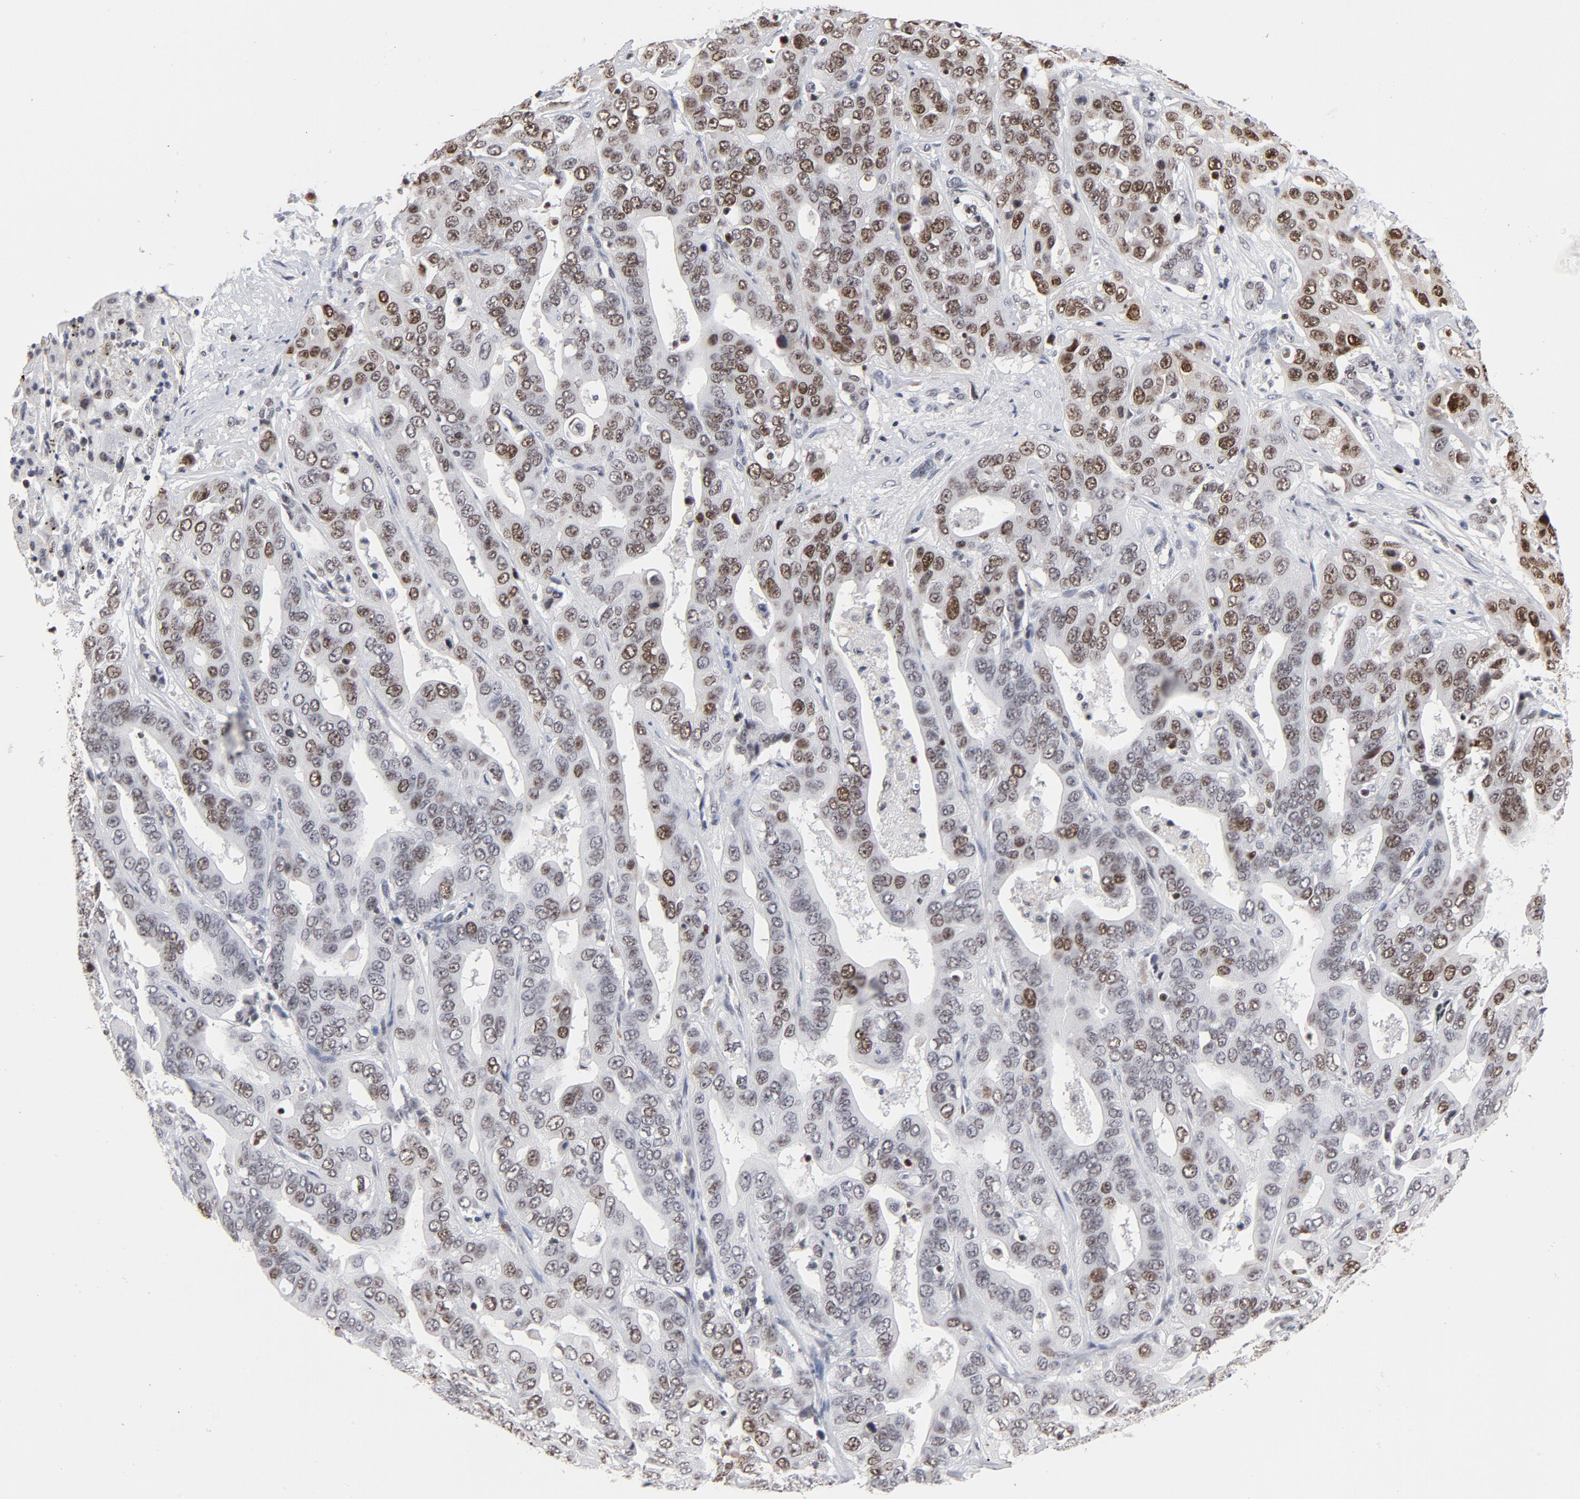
{"staining": {"intensity": "moderate", "quantity": "<25%", "location": "nuclear"}, "tissue": "liver cancer", "cell_type": "Tumor cells", "image_type": "cancer", "snomed": [{"axis": "morphology", "description": "Cholangiocarcinoma"}, {"axis": "topography", "description": "Liver"}], "caption": "The image demonstrates staining of liver cancer, revealing moderate nuclear protein staining (brown color) within tumor cells.", "gene": "RFC4", "patient": {"sex": "female", "age": 52}}